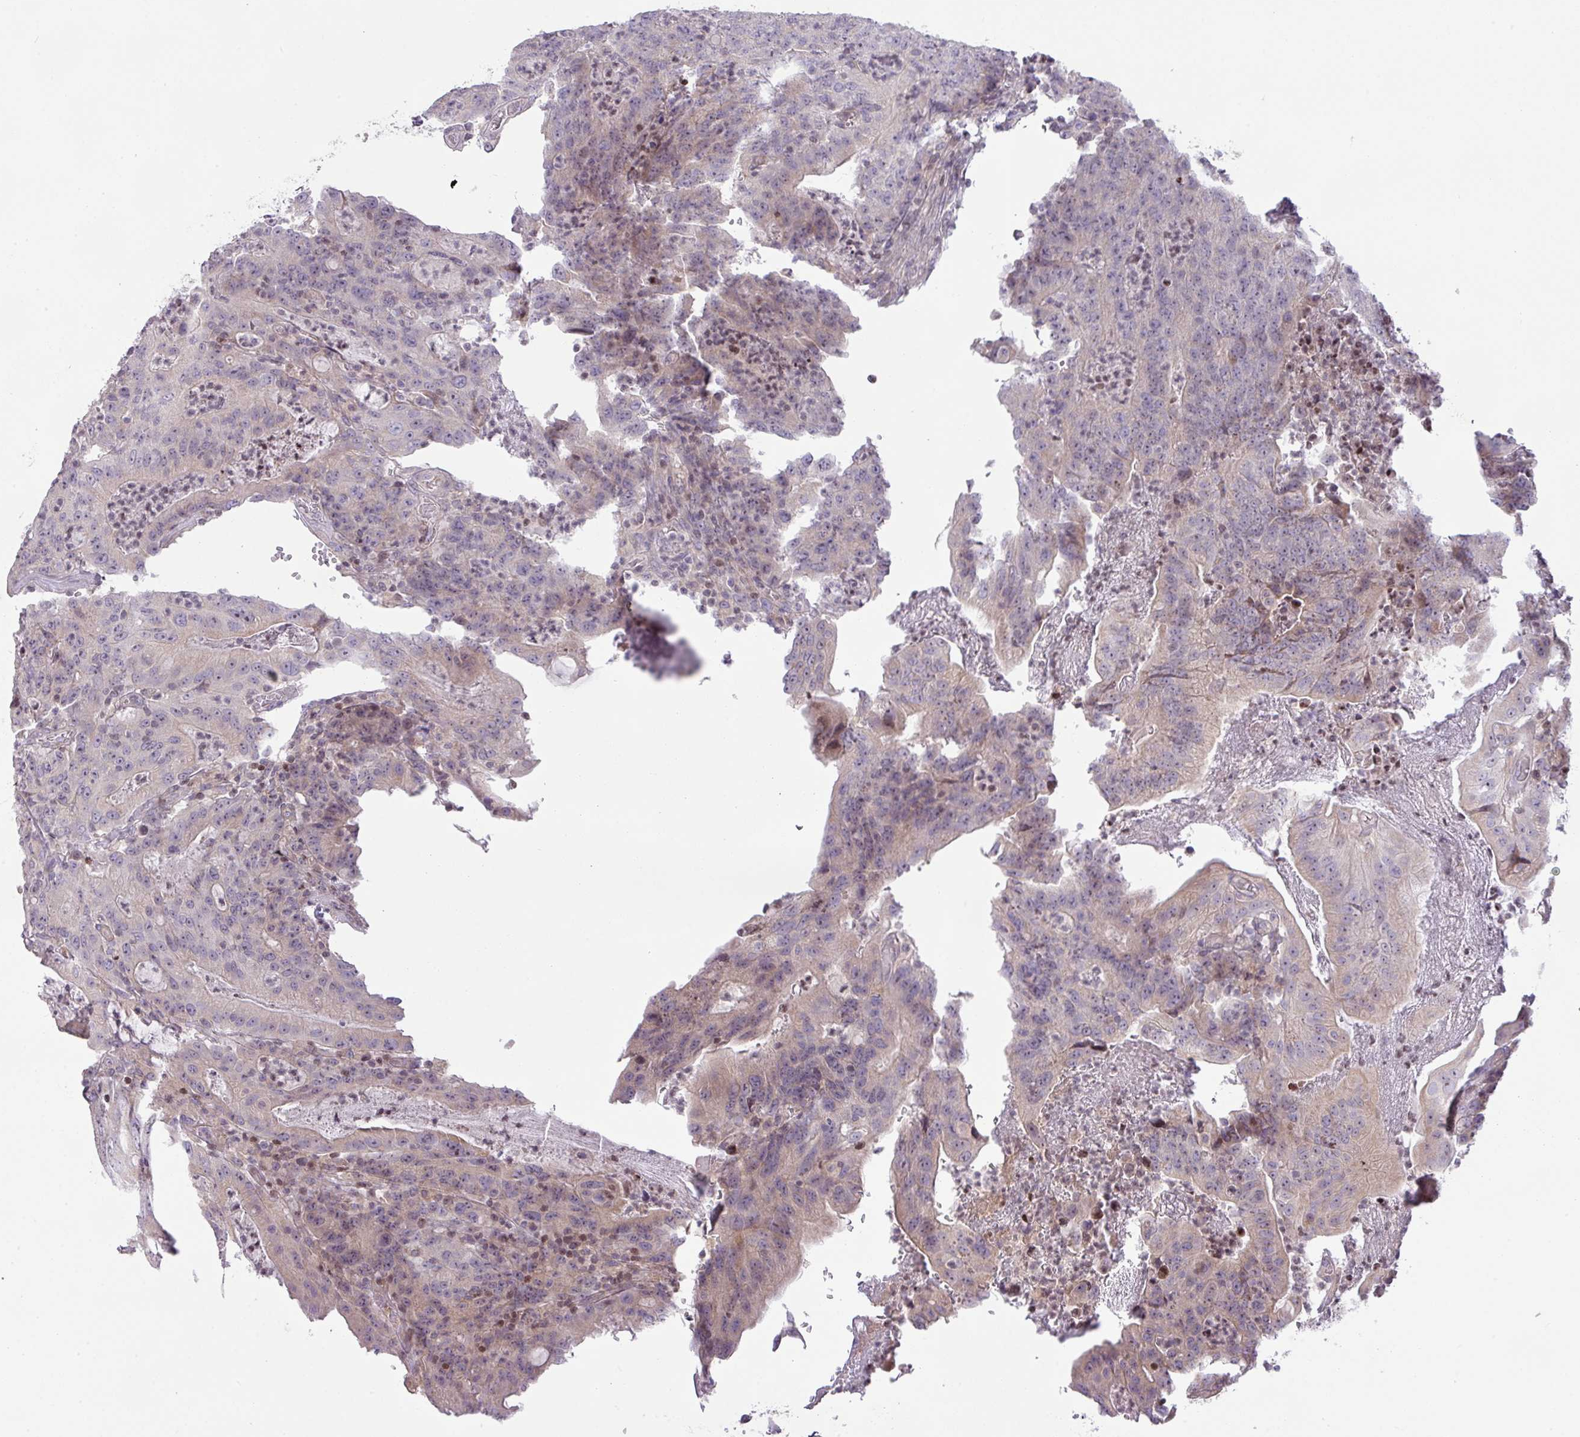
{"staining": {"intensity": "negative", "quantity": "none", "location": "none"}, "tissue": "colorectal cancer", "cell_type": "Tumor cells", "image_type": "cancer", "snomed": [{"axis": "morphology", "description": "Adenocarcinoma, NOS"}, {"axis": "topography", "description": "Colon"}], "caption": "IHC image of adenocarcinoma (colorectal) stained for a protein (brown), which shows no expression in tumor cells.", "gene": "ZNF394", "patient": {"sex": "male", "age": 83}}